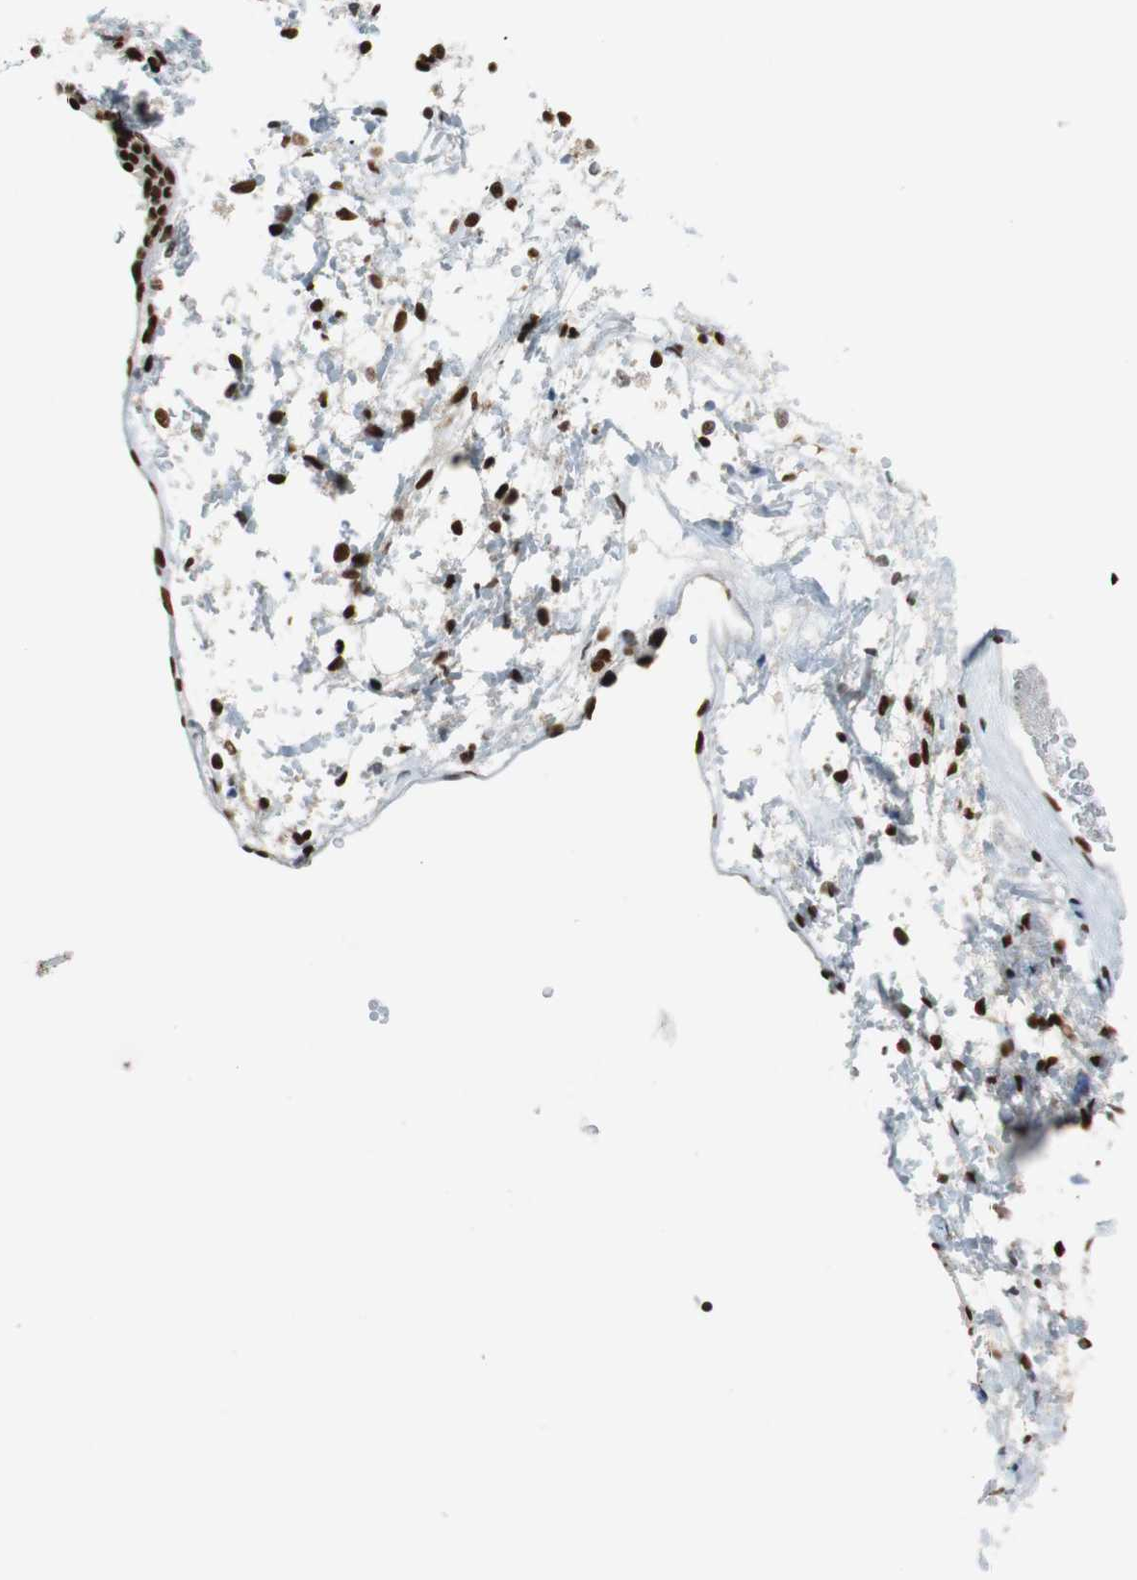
{"staining": {"intensity": "strong", "quantity": ">75%", "location": "nuclear"}, "tissue": "cerebellum", "cell_type": "Cells in granular layer", "image_type": "normal", "snomed": [{"axis": "morphology", "description": "Normal tissue, NOS"}, {"axis": "topography", "description": "Cerebellum"}], "caption": "A brown stain labels strong nuclear staining of a protein in cells in granular layer of benign cerebellum. (DAB (3,3'-diaminobenzidine) IHC, brown staining for protein, blue staining for nuclei).", "gene": "PRKDC", "patient": {"sex": "female", "age": 19}}